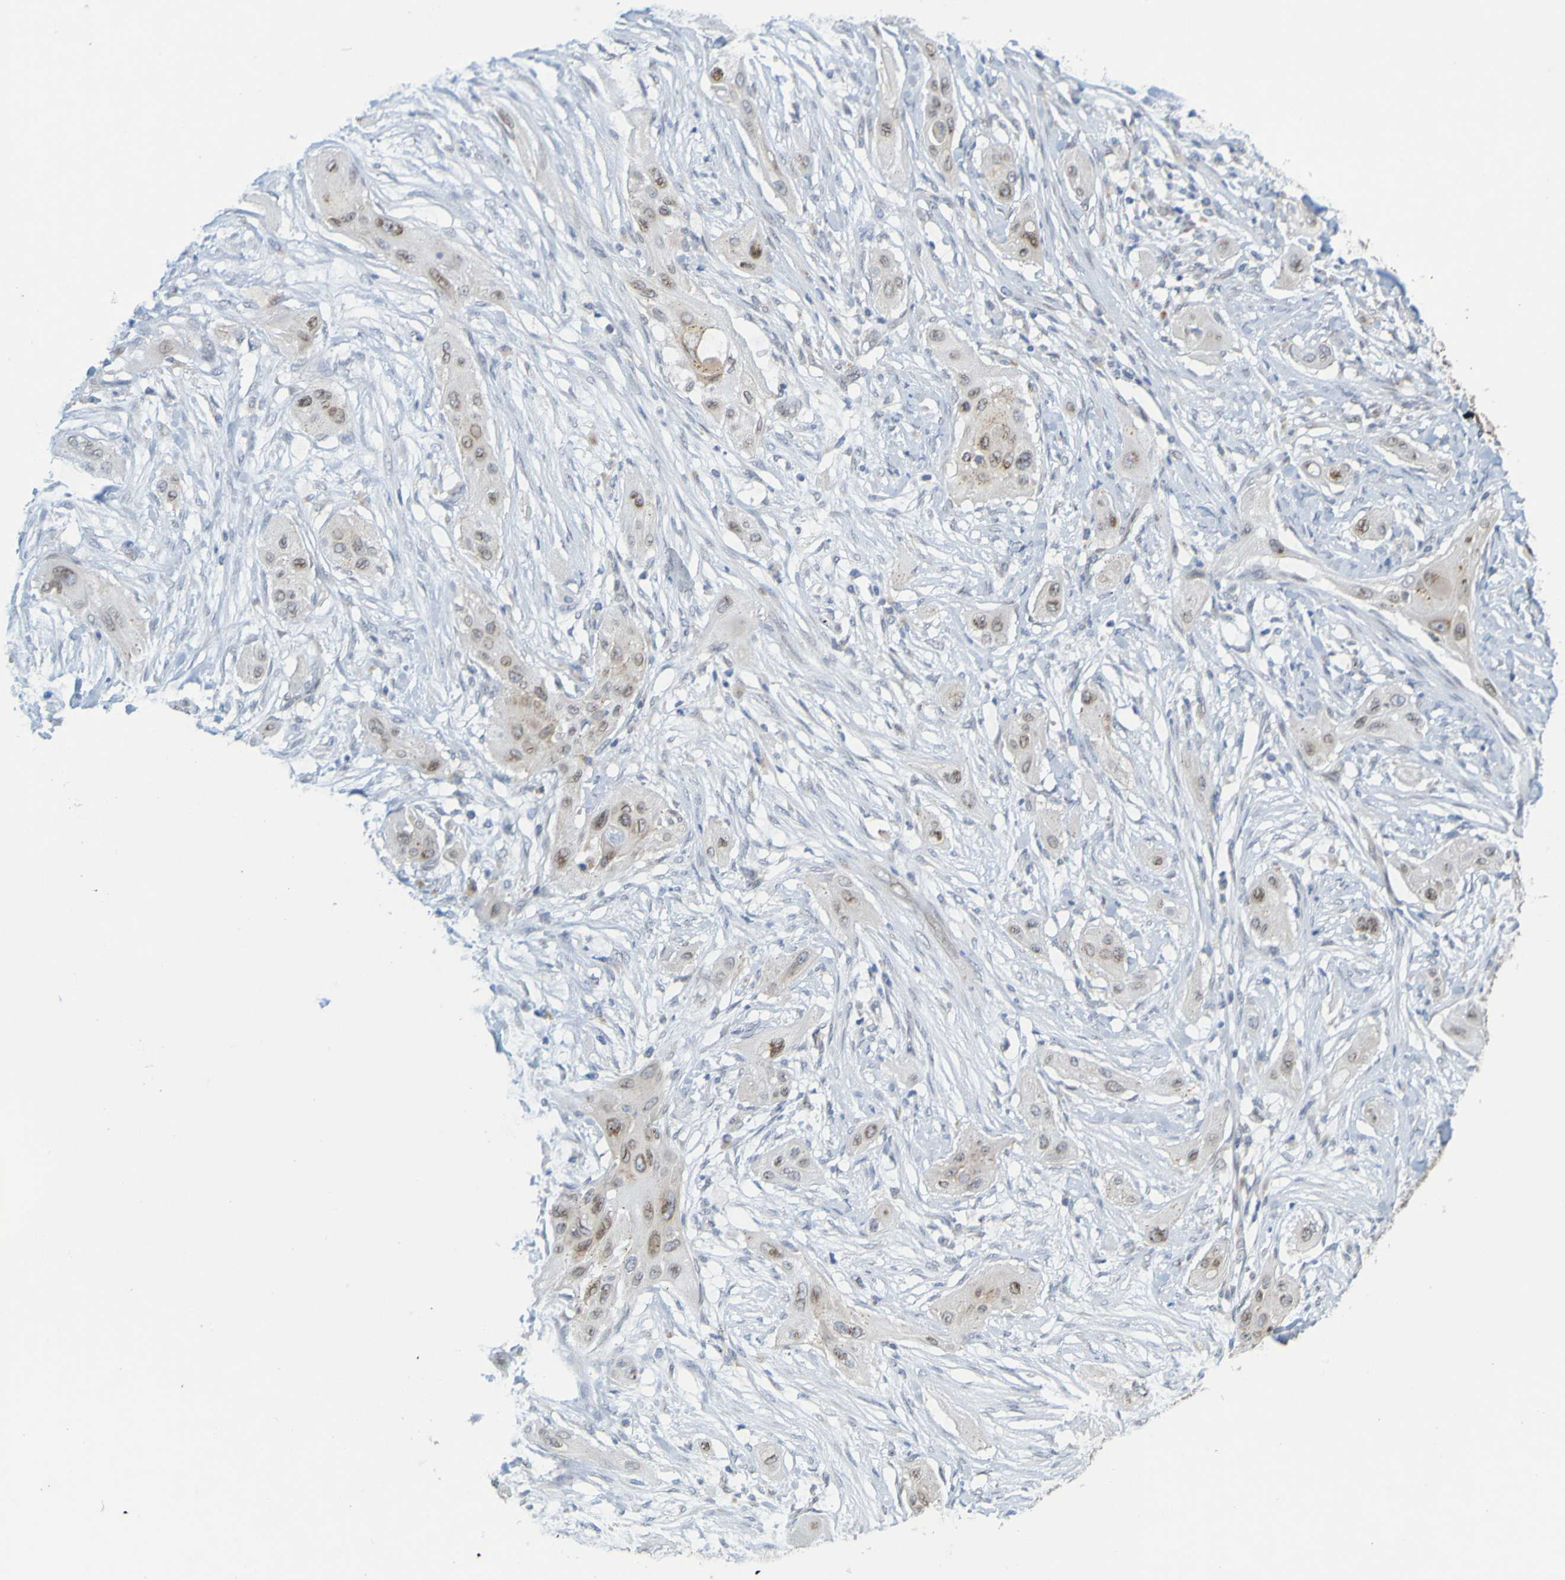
{"staining": {"intensity": "weak", "quantity": ">75%", "location": "nuclear"}, "tissue": "lung cancer", "cell_type": "Tumor cells", "image_type": "cancer", "snomed": [{"axis": "morphology", "description": "Squamous cell carcinoma, NOS"}, {"axis": "topography", "description": "Lung"}], "caption": "Immunohistochemical staining of human lung squamous cell carcinoma displays weak nuclear protein positivity in about >75% of tumor cells. (brown staining indicates protein expression, while blue staining denotes nuclei).", "gene": "MAG", "patient": {"sex": "female", "age": 47}}